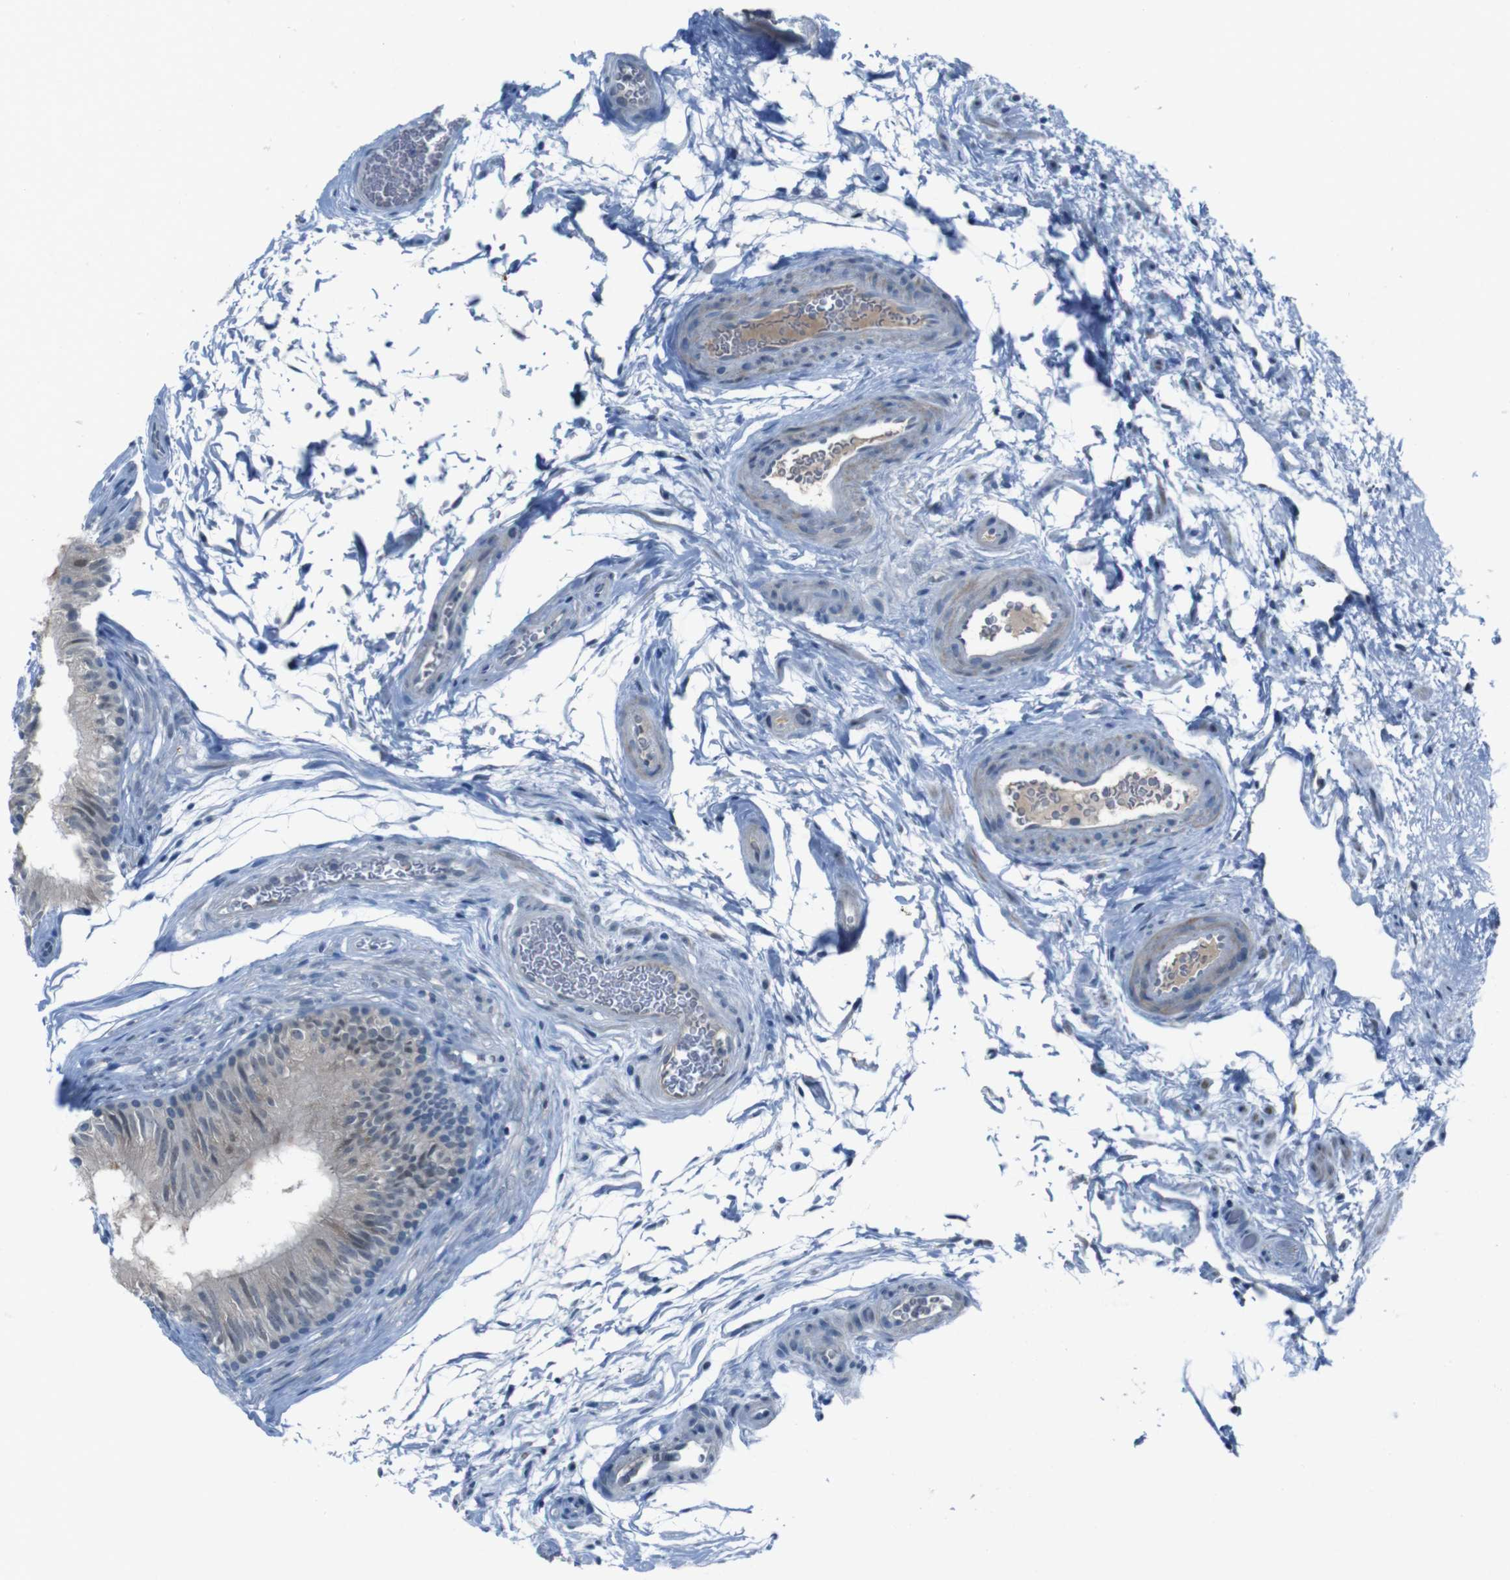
{"staining": {"intensity": "negative", "quantity": "none", "location": "none"}, "tissue": "epididymis", "cell_type": "Glandular cells", "image_type": "normal", "snomed": [{"axis": "morphology", "description": "Normal tissue, NOS"}, {"axis": "topography", "description": "Epididymis"}], "caption": "Immunohistochemistry (IHC) micrograph of normal epididymis stained for a protein (brown), which reveals no positivity in glandular cells.", "gene": "CDHR2", "patient": {"sex": "male", "age": 36}}